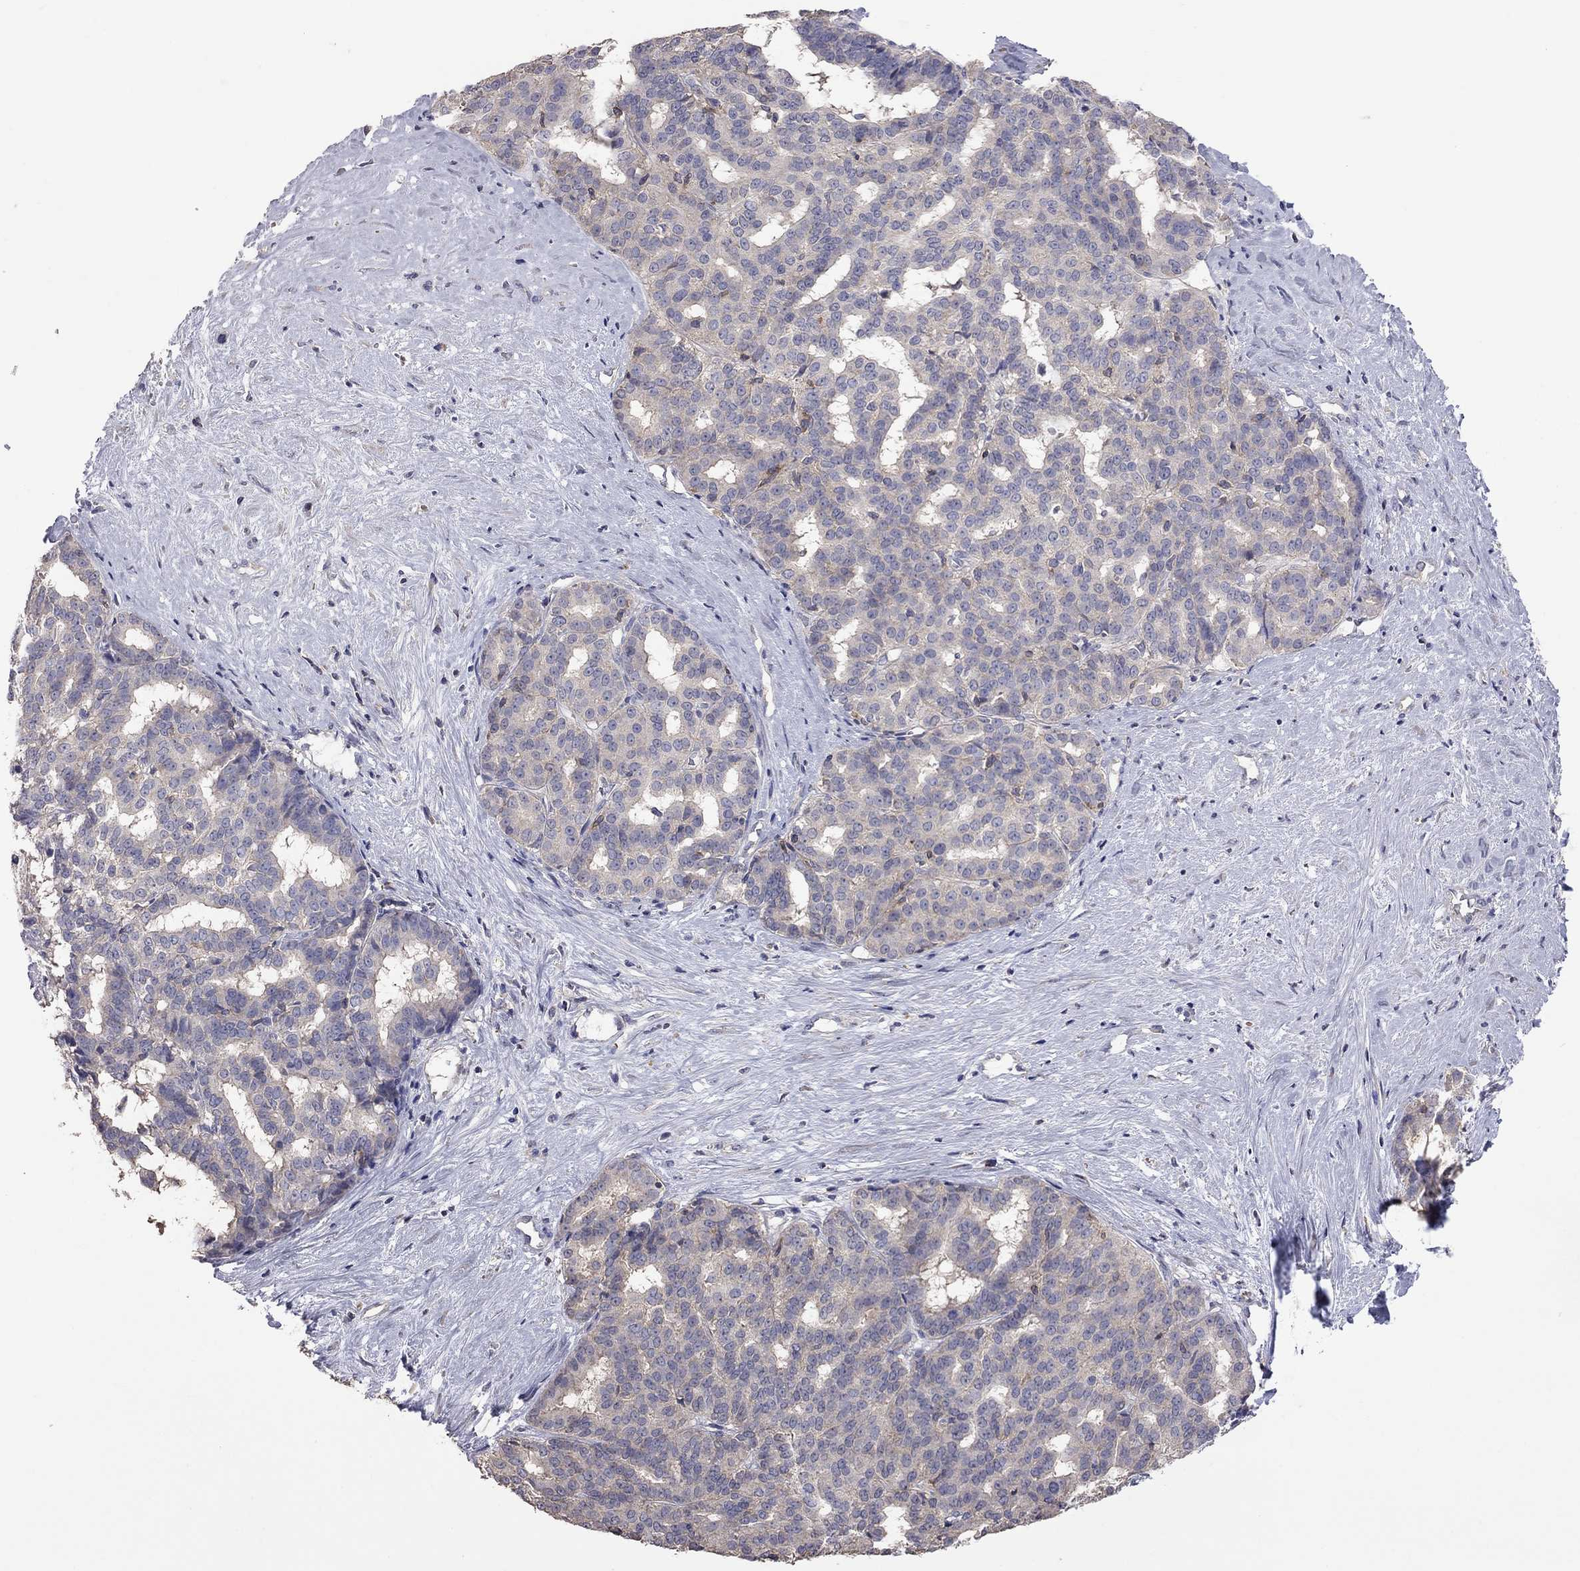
{"staining": {"intensity": "negative", "quantity": "none", "location": "none"}, "tissue": "liver cancer", "cell_type": "Tumor cells", "image_type": "cancer", "snomed": [{"axis": "morphology", "description": "Cholangiocarcinoma"}, {"axis": "topography", "description": "Liver"}], "caption": "This is an IHC image of liver cancer. There is no staining in tumor cells.", "gene": "IPCEF1", "patient": {"sex": "female", "age": 47}}